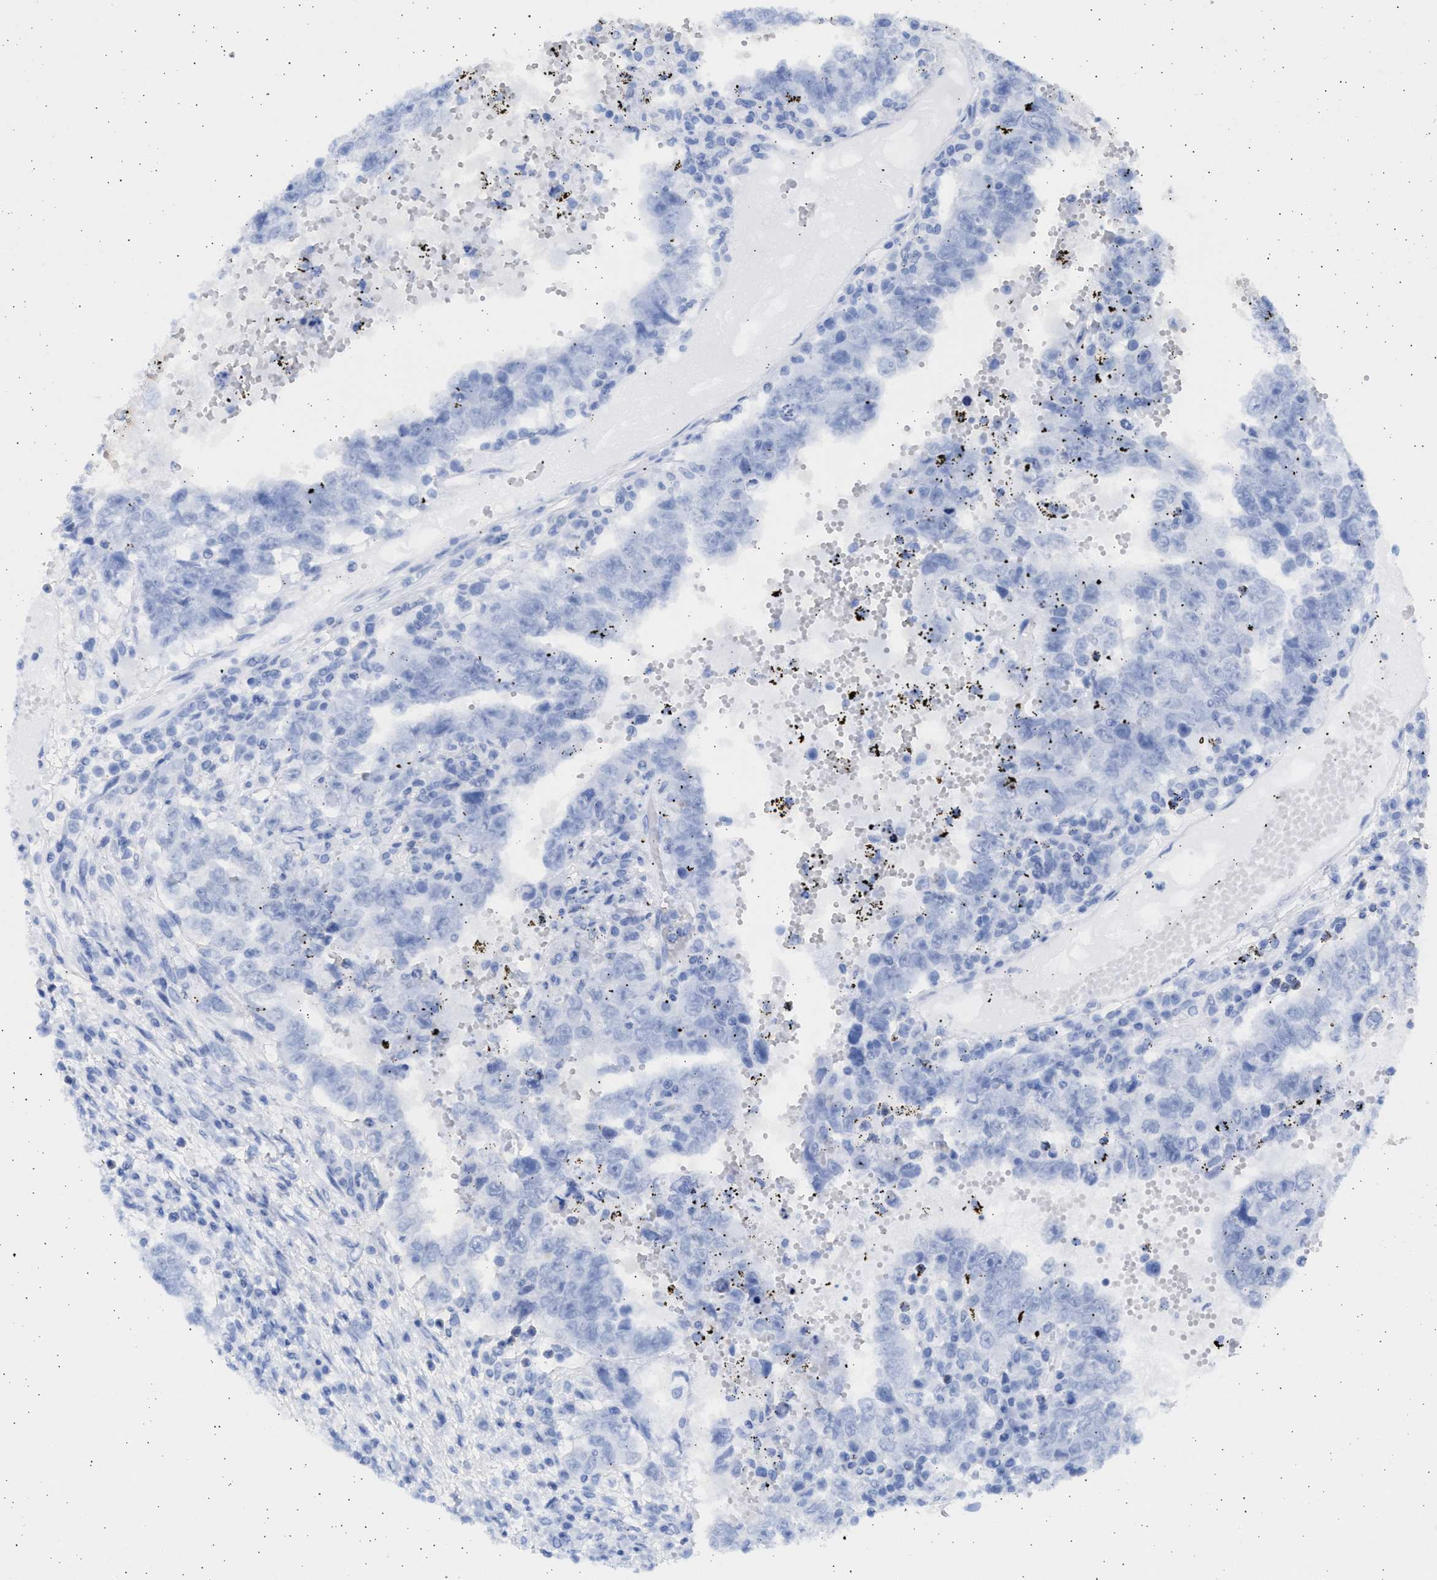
{"staining": {"intensity": "negative", "quantity": "none", "location": "none"}, "tissue": "testis cancer", "cell_type": "Tumor cells", "image_type": "cancer", "snomed": [{"axis": "morphology", "description": "Carcinoma, Embryonal, NOS"}, {"axis": "topography", "description": "Testis"}], "caption": "The micrograph shows no staining of tumor cells in testis embryonal carcinoma.", "gene": "ALDOC", "patient": {"sex": "male", "age": 26}}